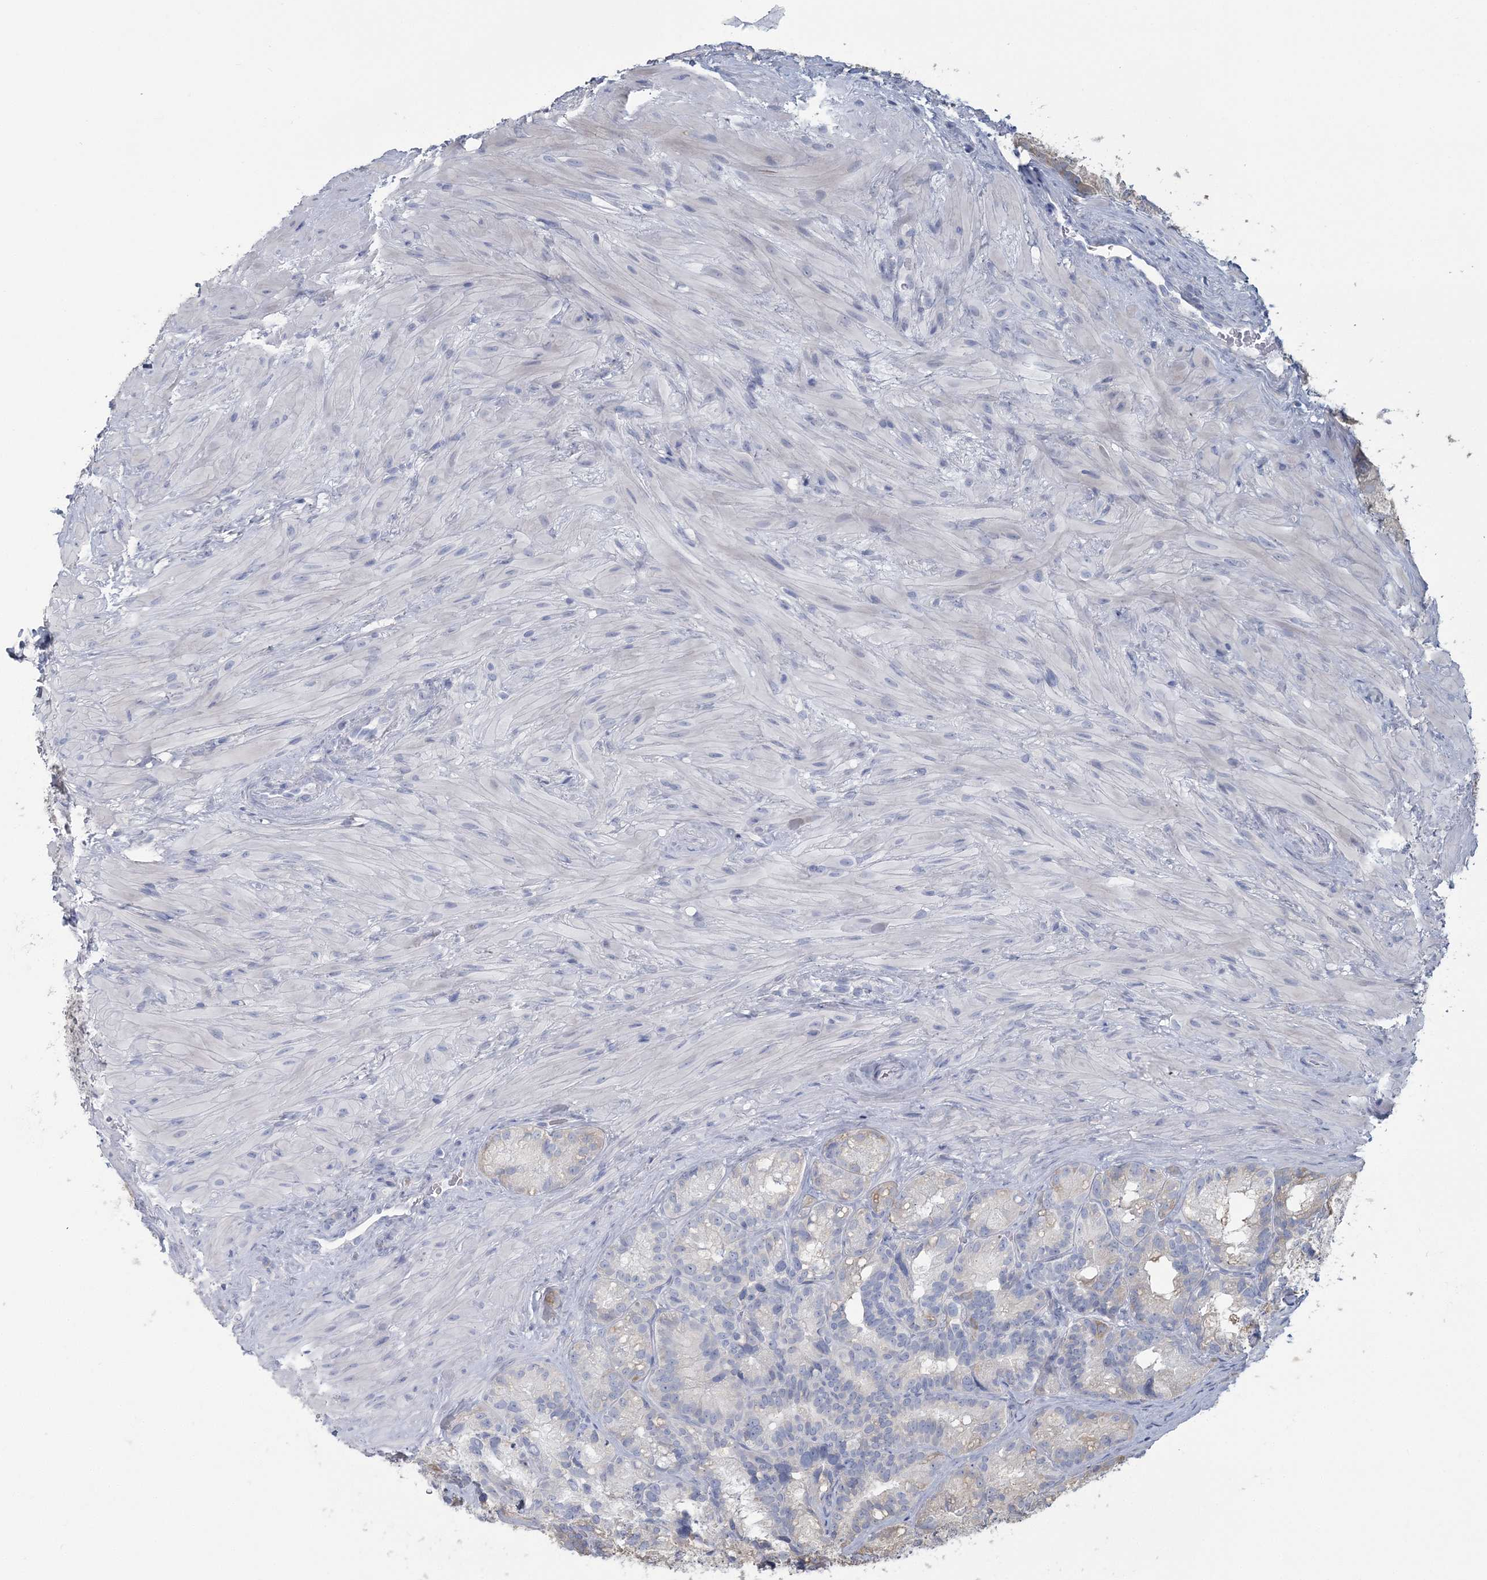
{"staining": {"intensity": "weak", "quantity": "<25%", "location": "cytoplasmic/membranous"}, "tissue": "seminal vesicle", "cell_type": "Glandular cells", "image_type": "normal", "snomed": [{"axis": "morphology", "description": "Normal tissue, NOS"}, {"axis": "topography", "description": "Seminal veicle"}], "caption": "DAB immunohistochemical staining of normal human seminal vesicle demonstrates no significant expression in glandular cells.", "gene": "CMBL", "patient": {"sex": "male", "age": 60}}